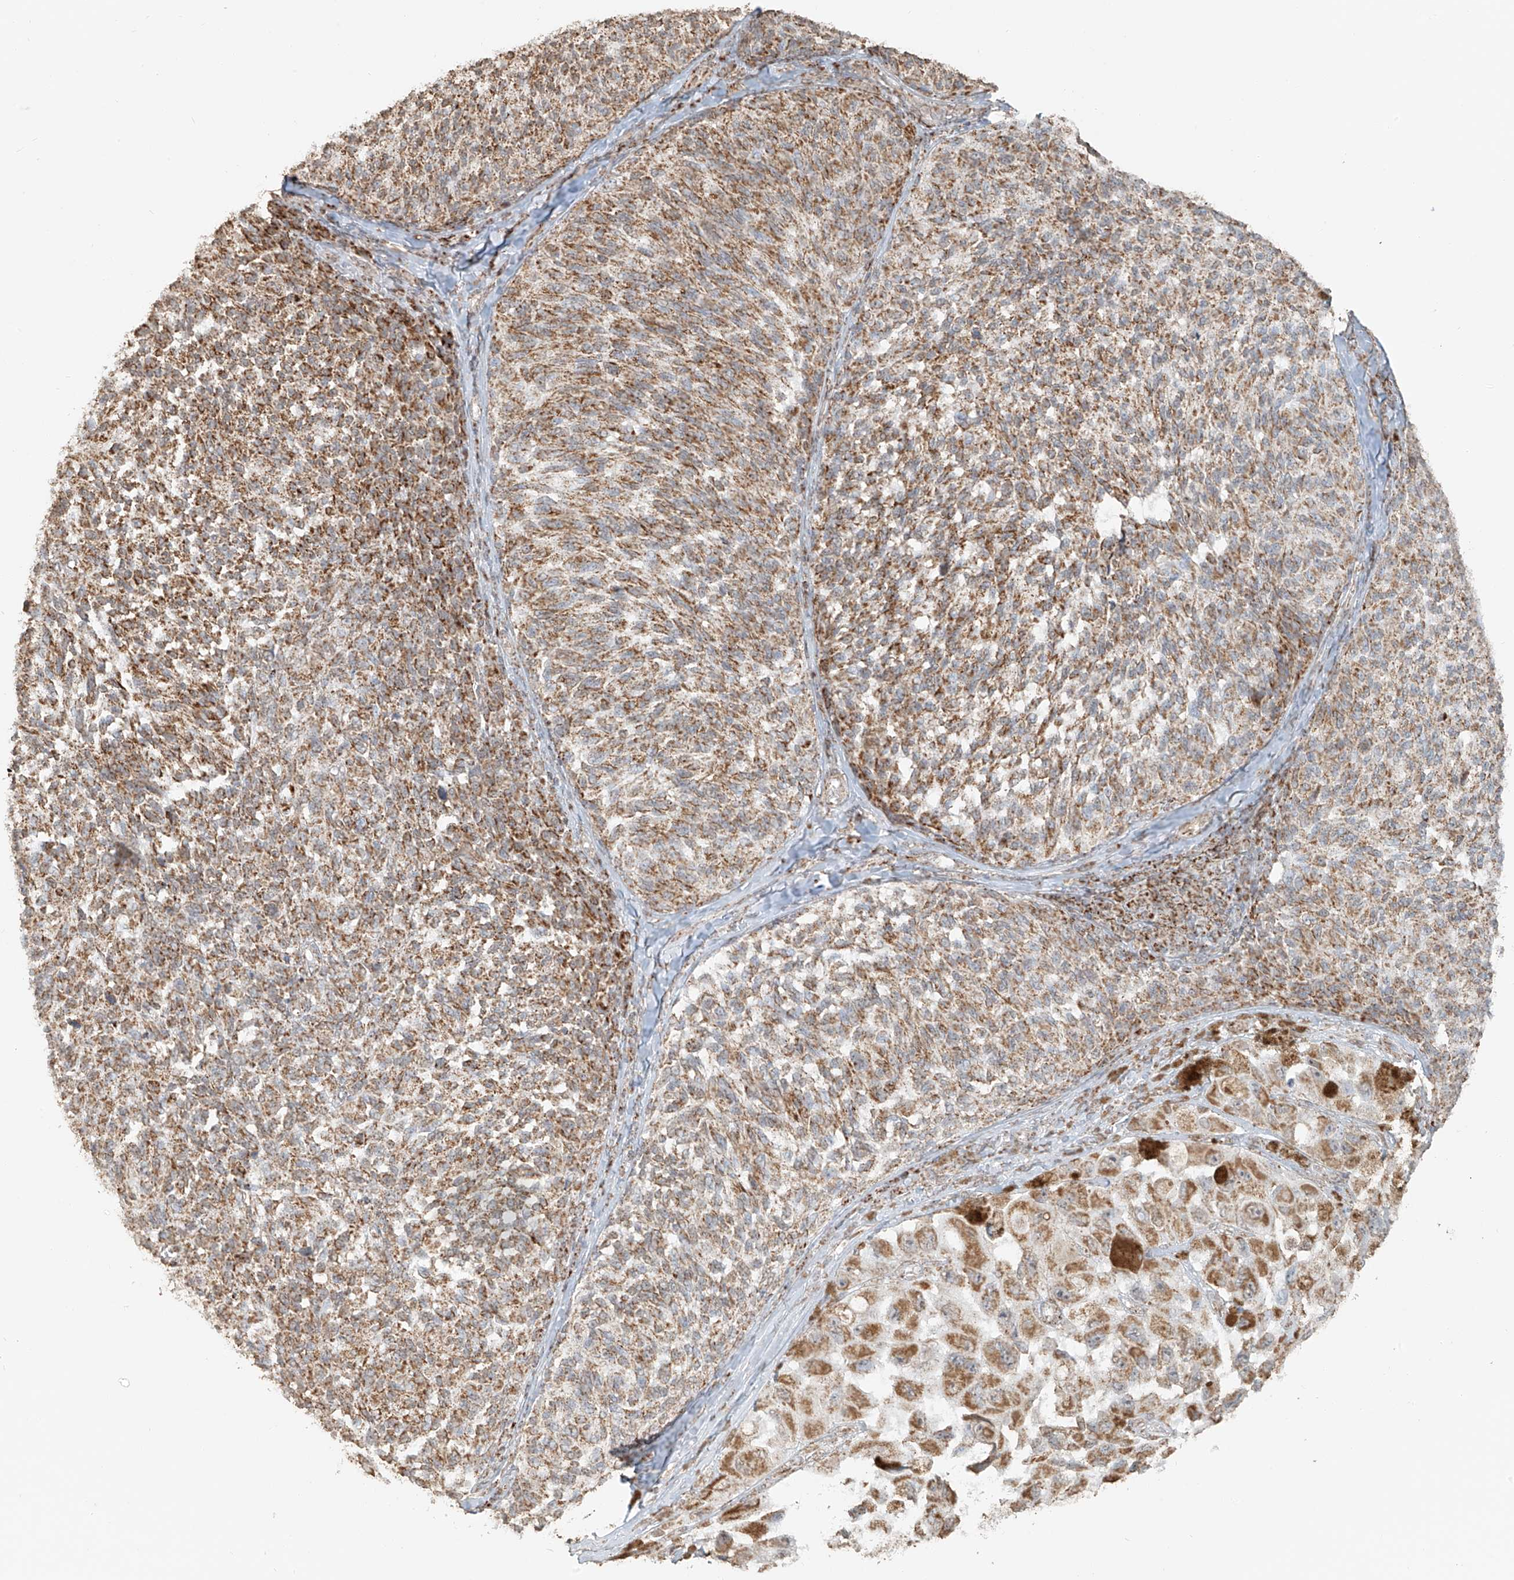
{"staining": {"intensity": "moderate", "quantity": ">75%", "location": "cytoplasmic/membranous"}, "tissue": "melanoma", "cell_type": "Tumor cells", "image_type": "cancer", "snomed": [{"axis": "morphology", "description": "Malignant melanoma, NOS"}, {"axis": "topography", "description": "Skin"}], "caption": "Melanoma stained with a brown dye reveals moderate cytoplasmic/membranous positive staining in approximately >75% of tumor cells.", "gene": "MIPEP", "patient": {"sex": "female", "age": 73}}